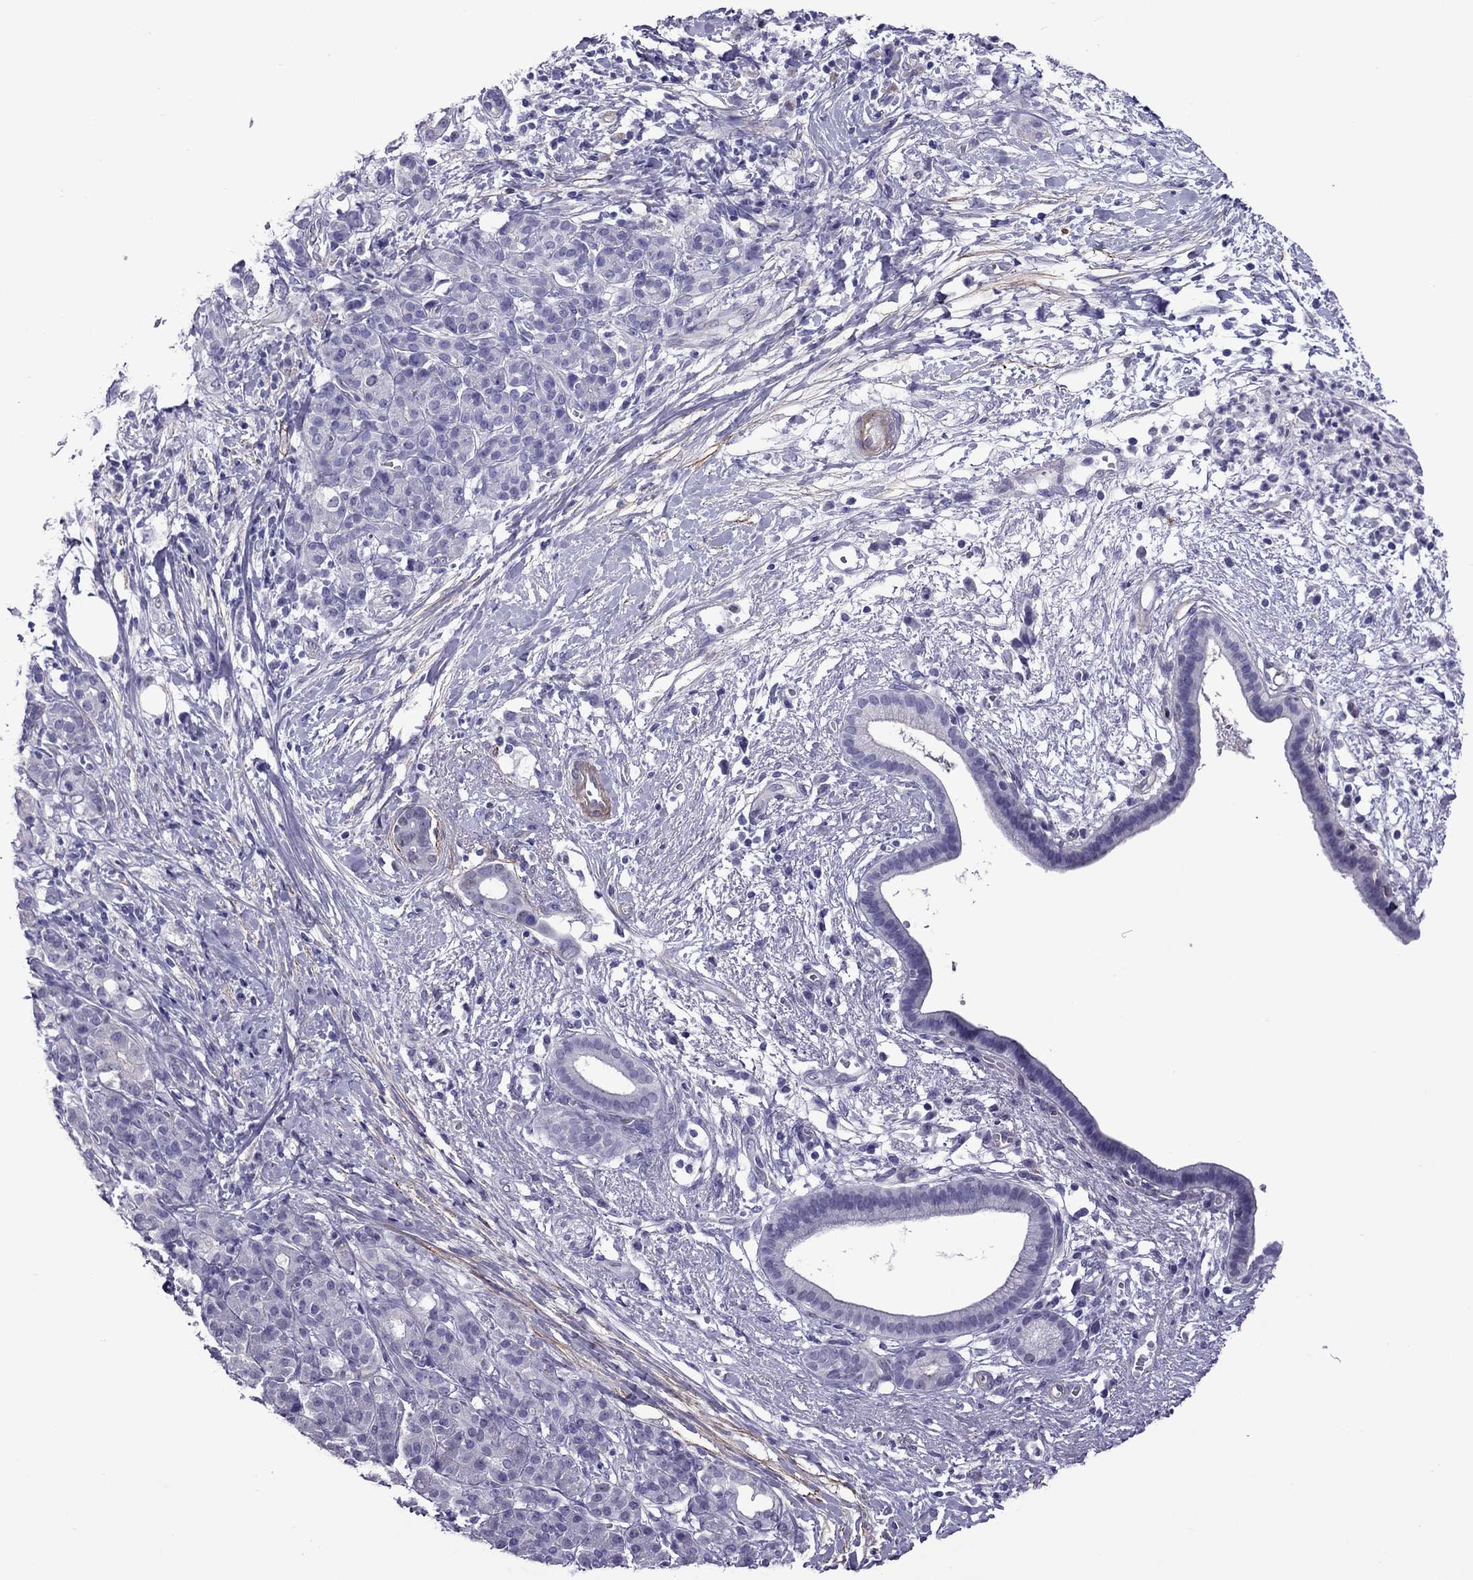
{"staining": {"intensity": "negative", "quantity": "none", "location": "none"}, "tissue": "pancreatic cancer", "cell_type": "Tumor cells", "image_type": "cancer", "snomed": [{"axis": "morphology", "description": "Adenocarcinoma, NOS"}, {"axis": "topography", "description": "Pancreas"}], "caption": "This is an immunohistochemistry (IHC) histopathology image of pancreatic cancer. There is no expression in tumor cells.", "gene": "CHRNA5", "patient": {"sex": "male", "age": 61}}